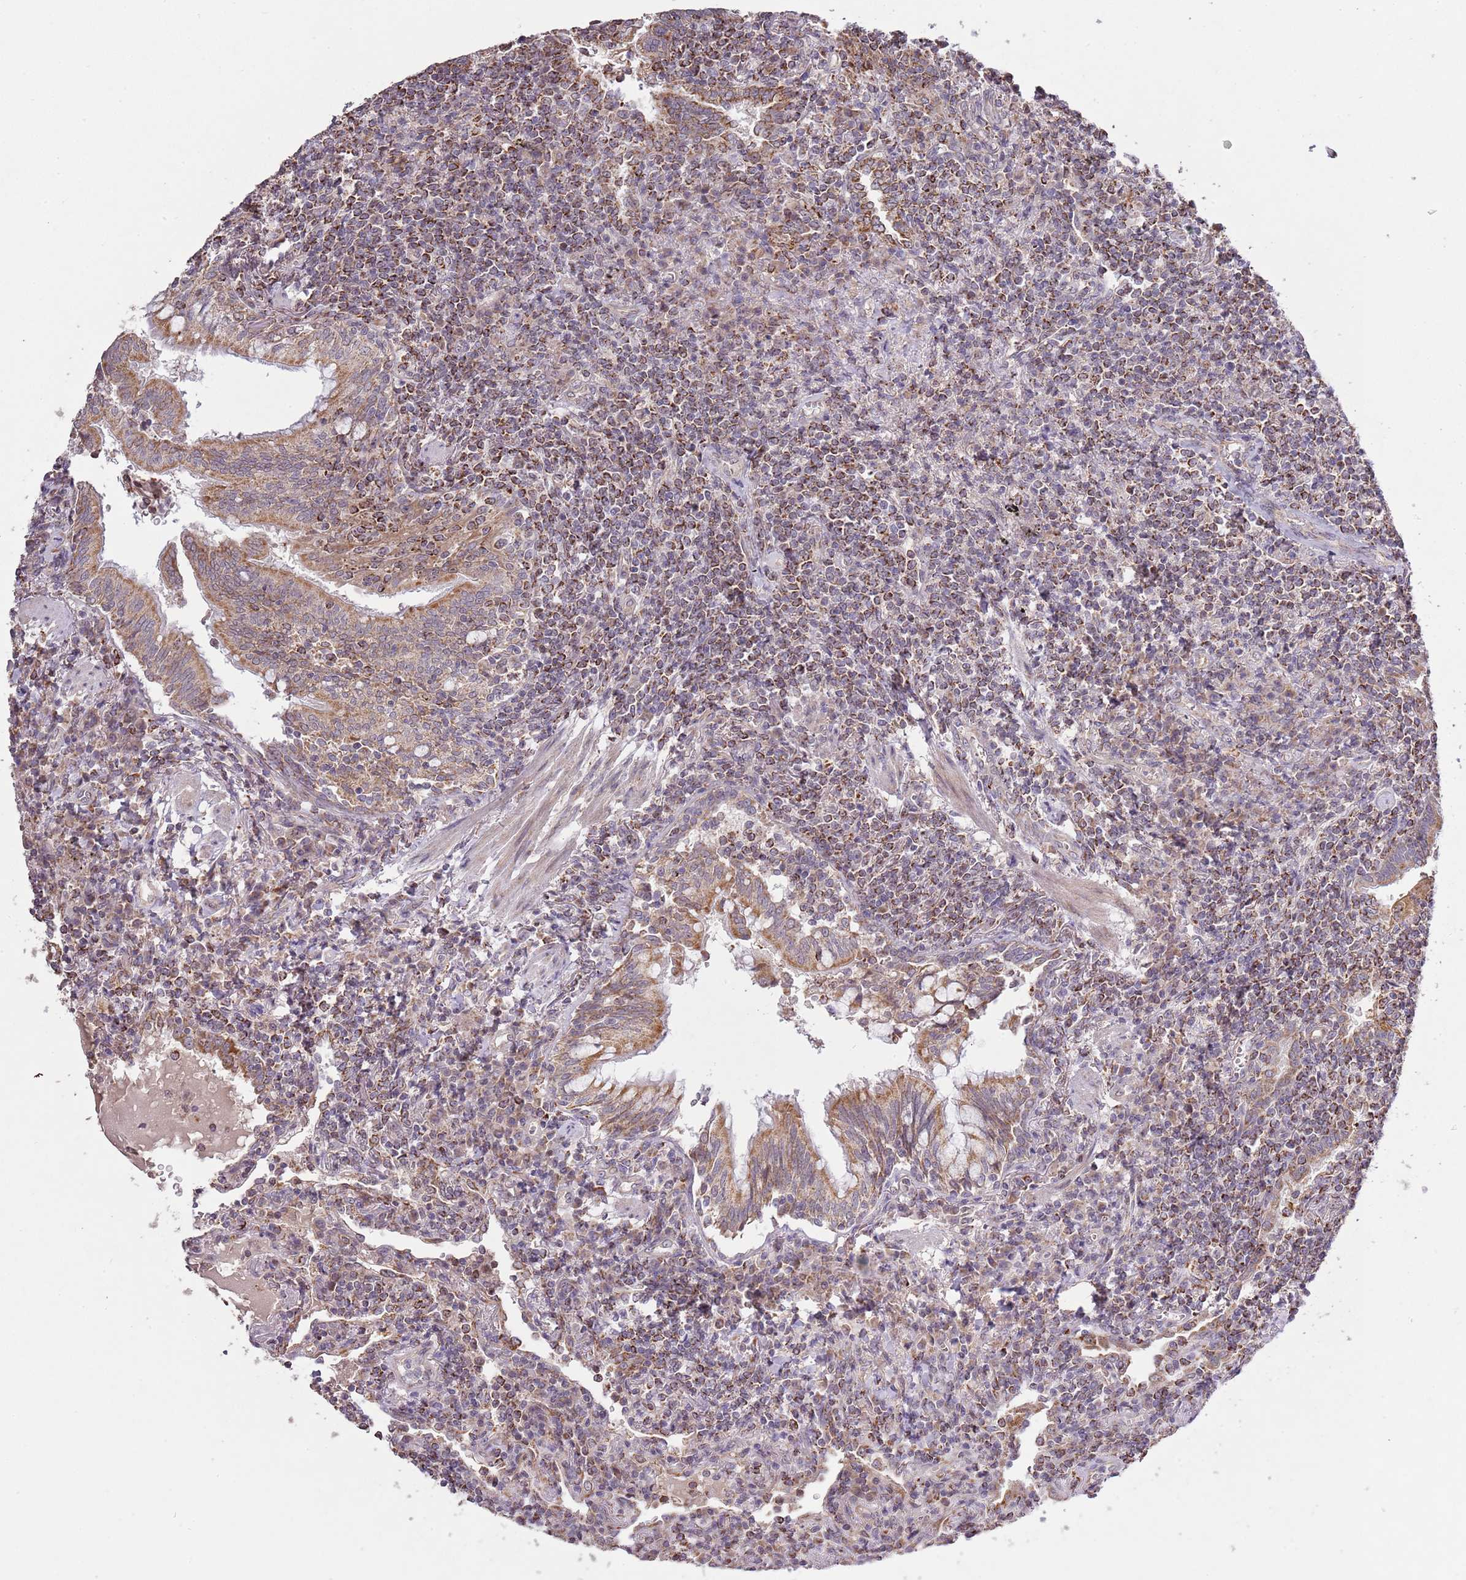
{"staining": {"intensity": "moderate", "quantity": ">75%", "location": "cytoplasmic/membranous"}, "tissue": "lymphoma", "cell_type": "Tumor cells", "image_type": "cancer", "snomed": [{"axis": "morphology", "description": "Malignant lymphoma, non-Hodgkin's type, Low grade"}, {"axis": "topography", "description": "Lung"}], "caption": "IHC of human low-grade malignant lymphoma, non-Hodgkin's type reveals medium levels of moderate cytoplasmic/membranous expression in about >75% of tumor cells. (Stains: DAB (3,3'-diaminobenzidine) in brown, nuclei in blue, Microscopy: brightfield microscopy at high magnification).", "gene": "IVD", "patient": {"sex": "female", "age": 71}}